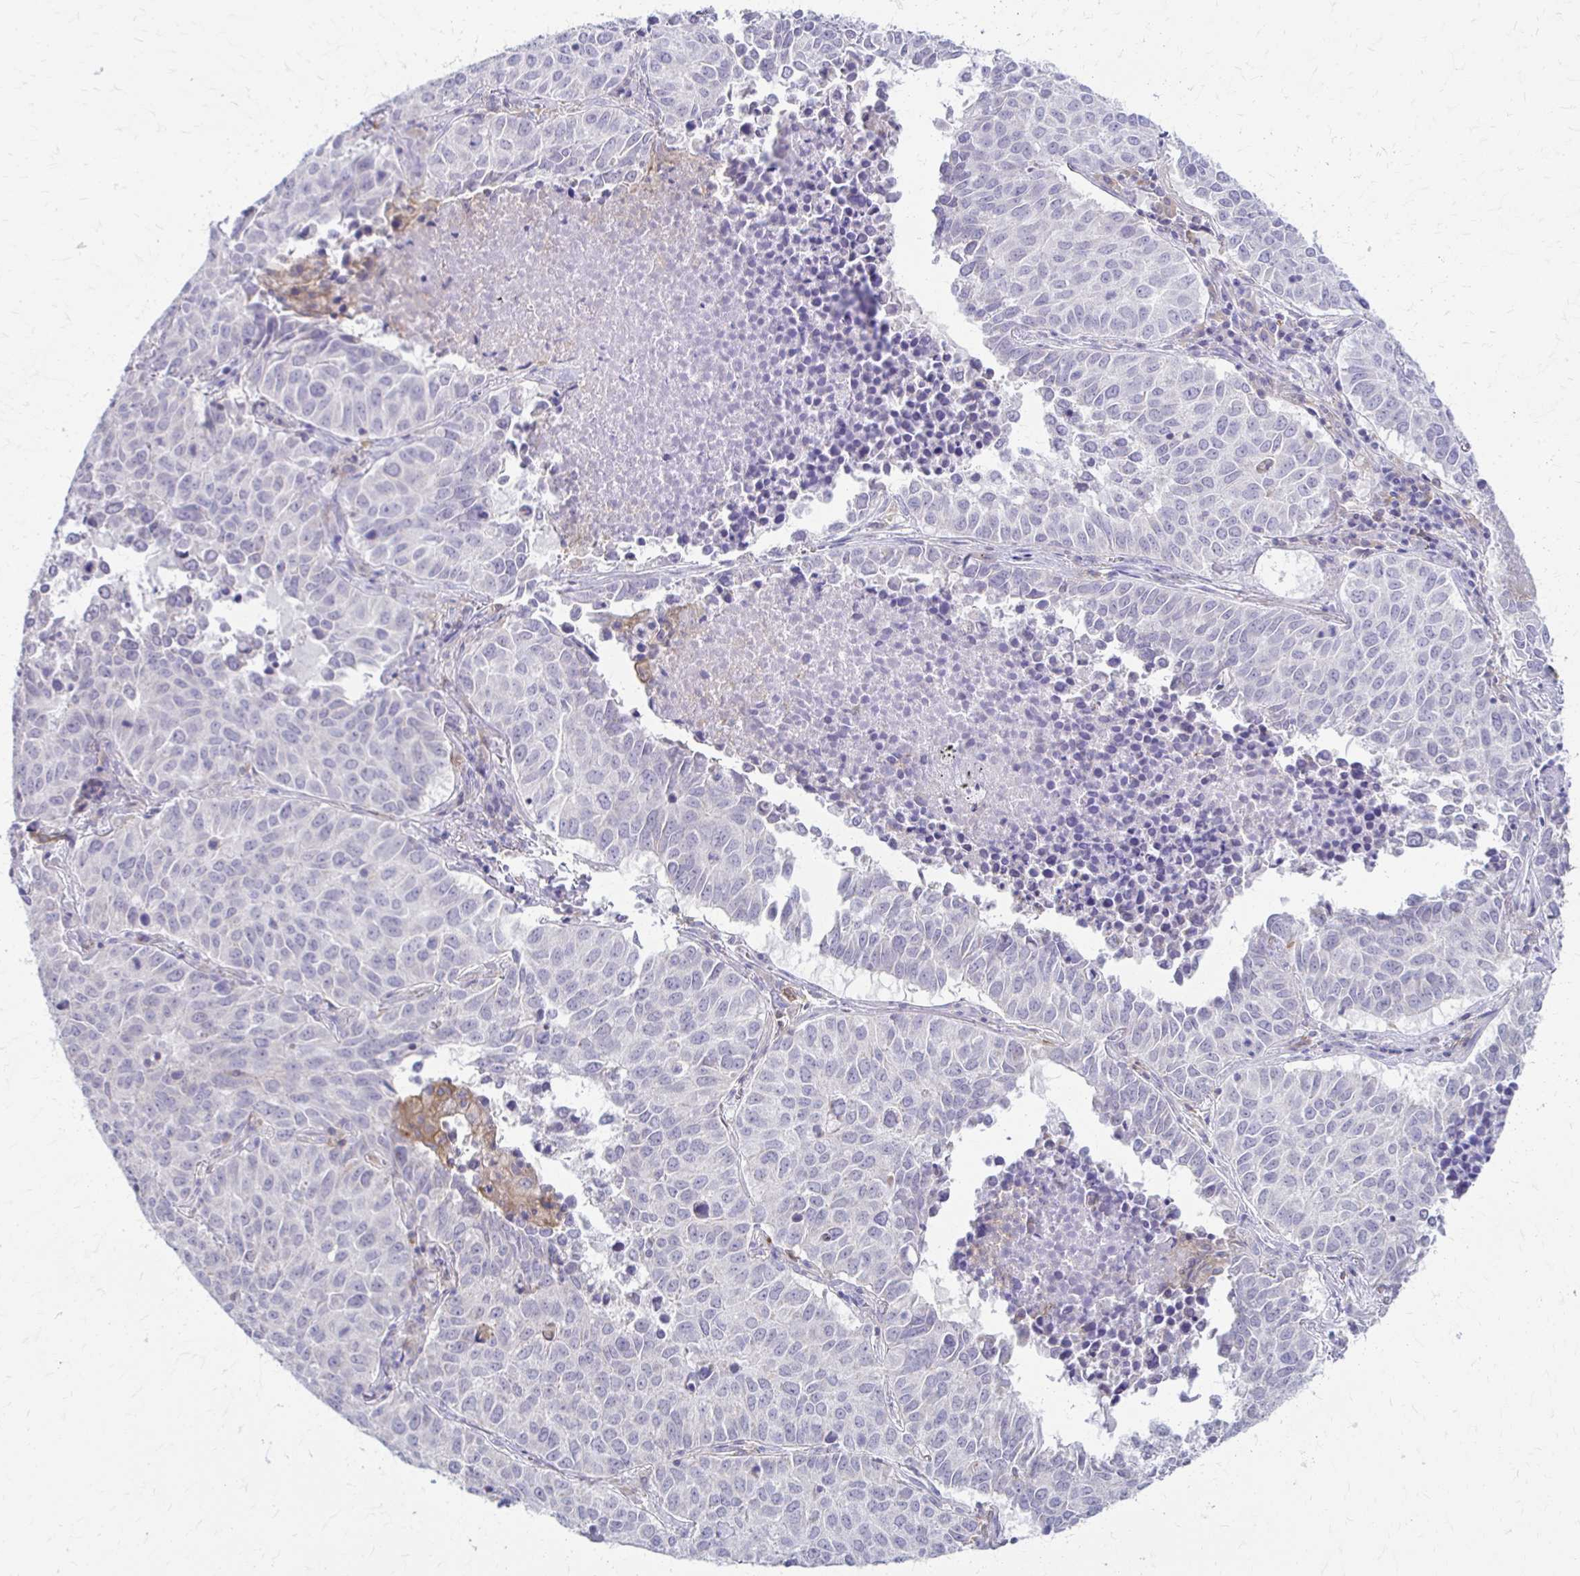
{"staining": {"intensity": "negative", "quantity": "none", "location": "none"}, "tissue": "lung cancer", "cell_type": "Tumor cells", "image_type": "cancer", "snomed": [{"axis": "morphology", "description": "Adenocarcinoma, NOS"}, {"axis": "topography", "description": "Lung"}], "caption": "Immunohistochemistry (IHC) histopathology image of human adenocarcinoma (lung) stained for a protein (brown), which shows no expression in tumor cells. (DAB (3,3'-diaminobenzidine) immunohistochemistry with hematoxylin counter stain).", "gene": "PIK3AP1", "patient": {"sex": "female", "age": 50}}